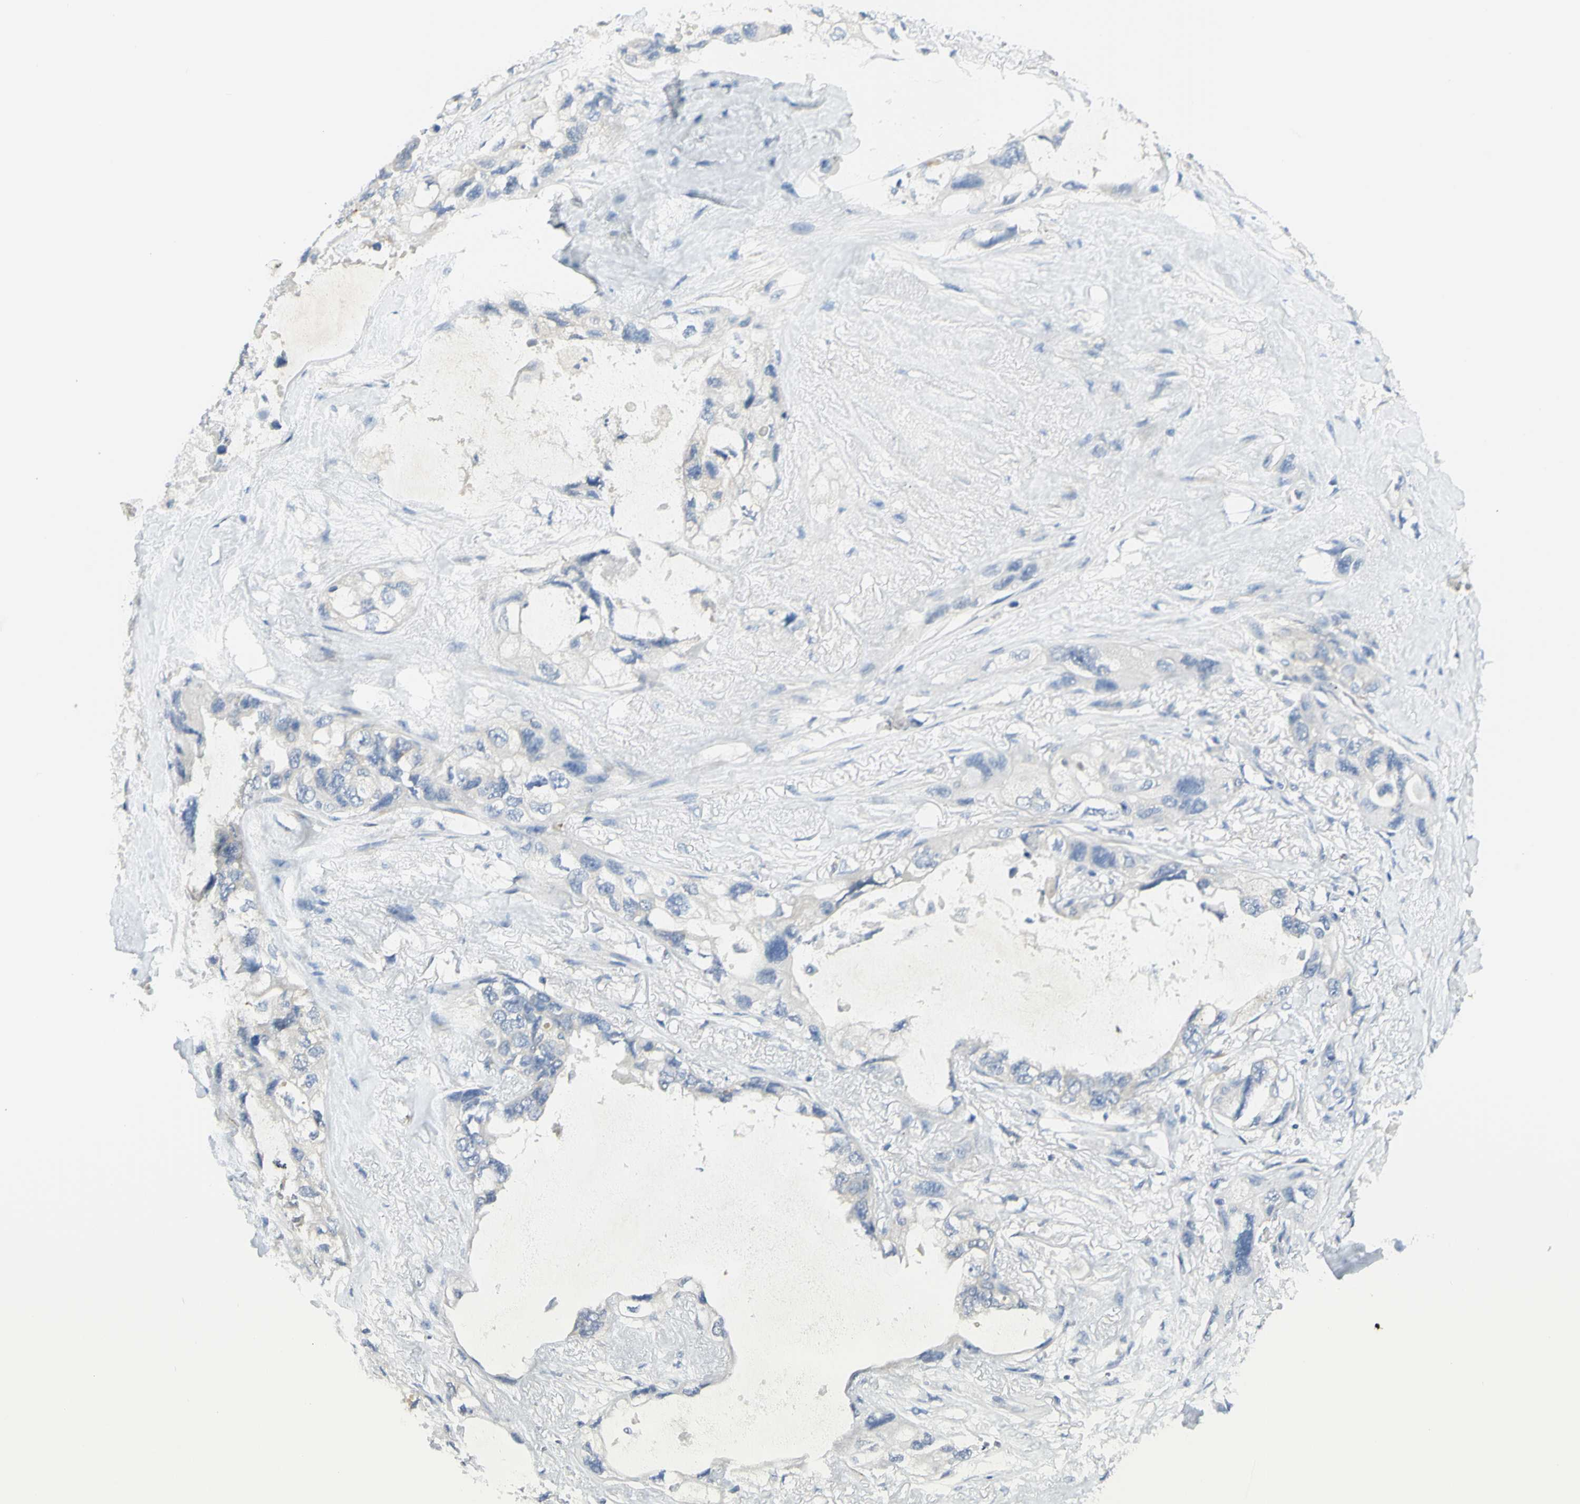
{"staining": {"intensity": "negative", "quantity": "none", "location": "none"}, "tissue": "lung cancer", "cell_type": "Tumor cells", "image_type": "cancer", "snomed": [{"axis": "morphology", "description": "Squamous cell carcinoma, NOS"}, {"axis": "topography", "description": "Lung"}], "caption": "Protein analysis of lung cancer (squamous cell carcinoma) exhibits no significant staining in tumor cells.", "gene": "GCNT3", "patient": {"sex": "female", "age": 73}}